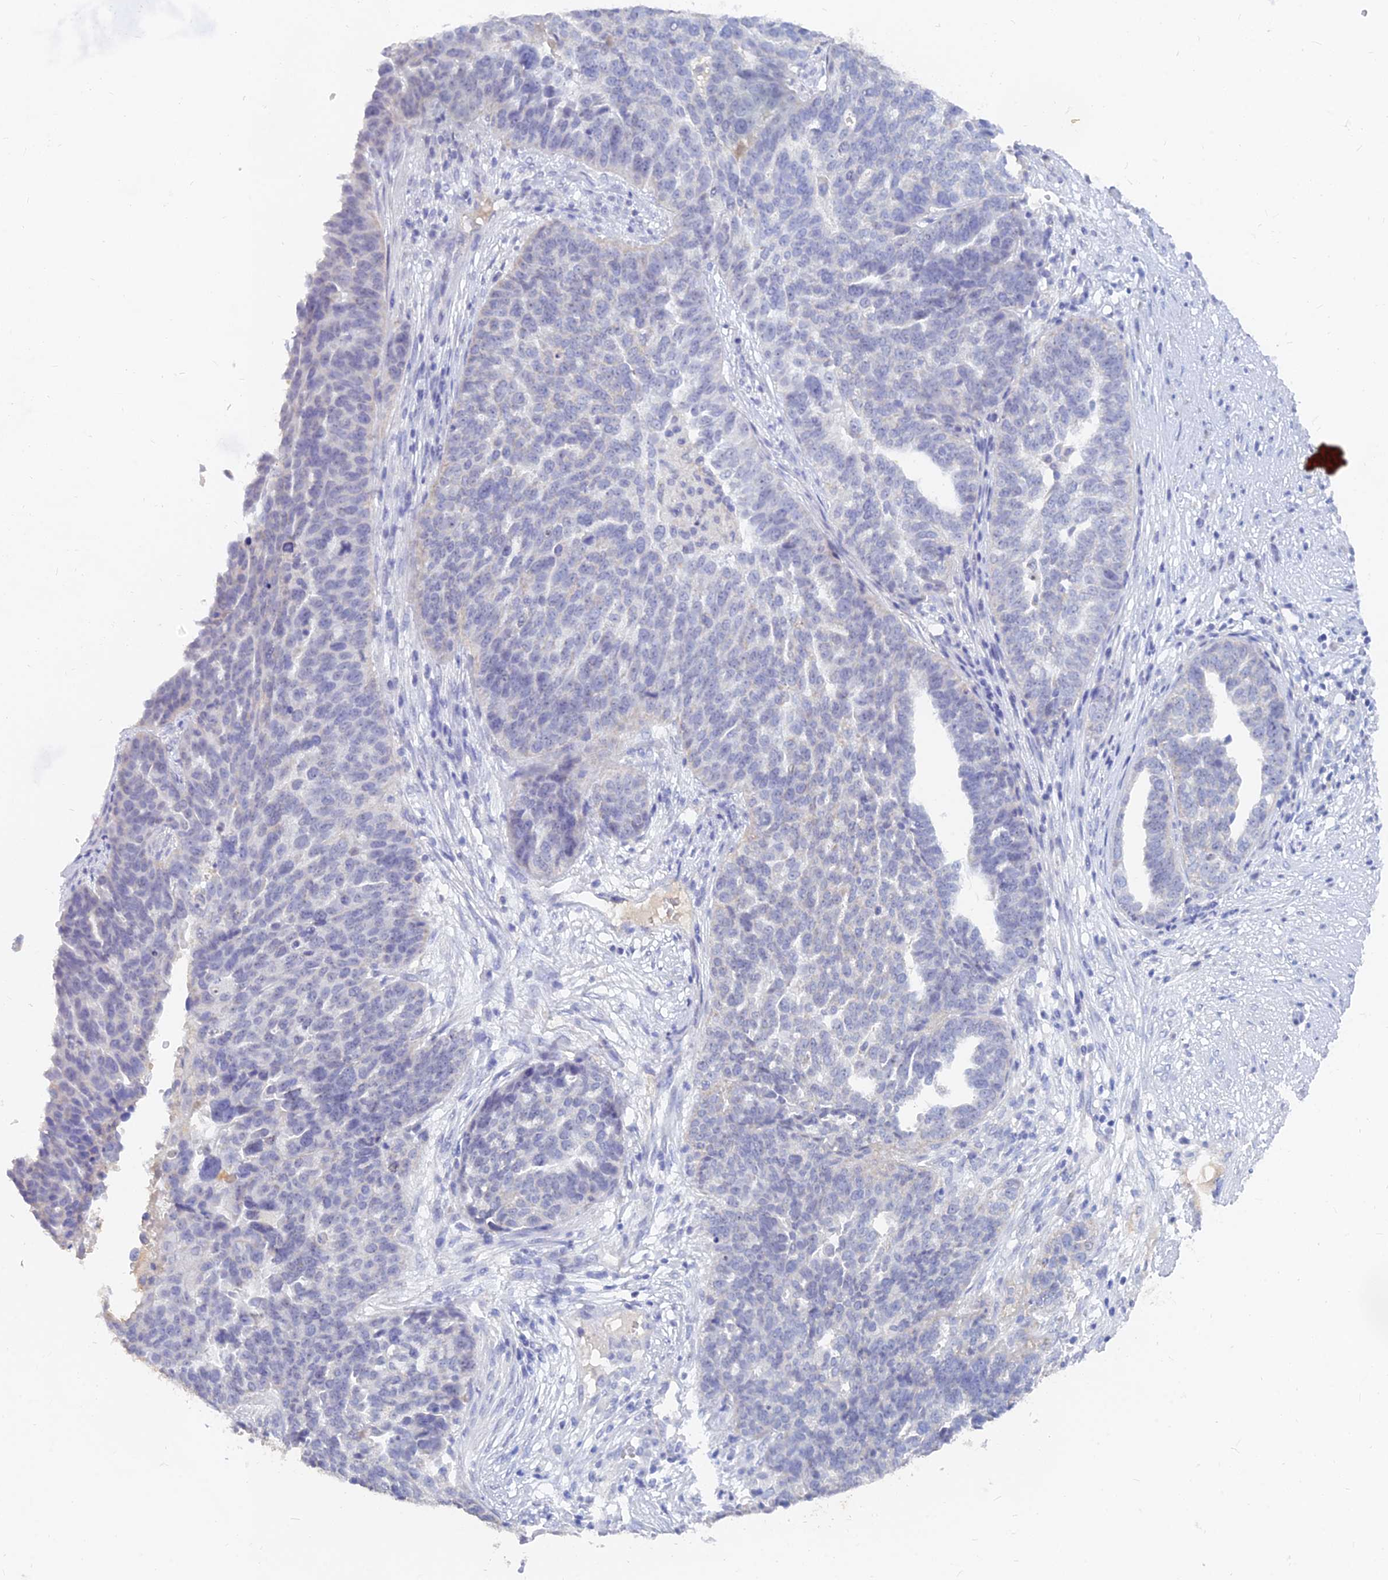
{"staining": {"intensity": "negative", "quantity": "none", "location": "none"}, "tissue": "ovarian cancer", "cell_type": "Tumor cells", "image_type": "cancer", "snomed": [{"axis": "morphology", "description": "Cystadenocarcinoma, serous, NOS"}, {"axis": "topography", "description": "Ovary"}], "caption": "An image of ovarian serous cystadenocarcinoma stained for a protein reveals no brown staining in tumor cells.", "gene": "LRIF1", "patient": {"sex": "female", "age": 59}}